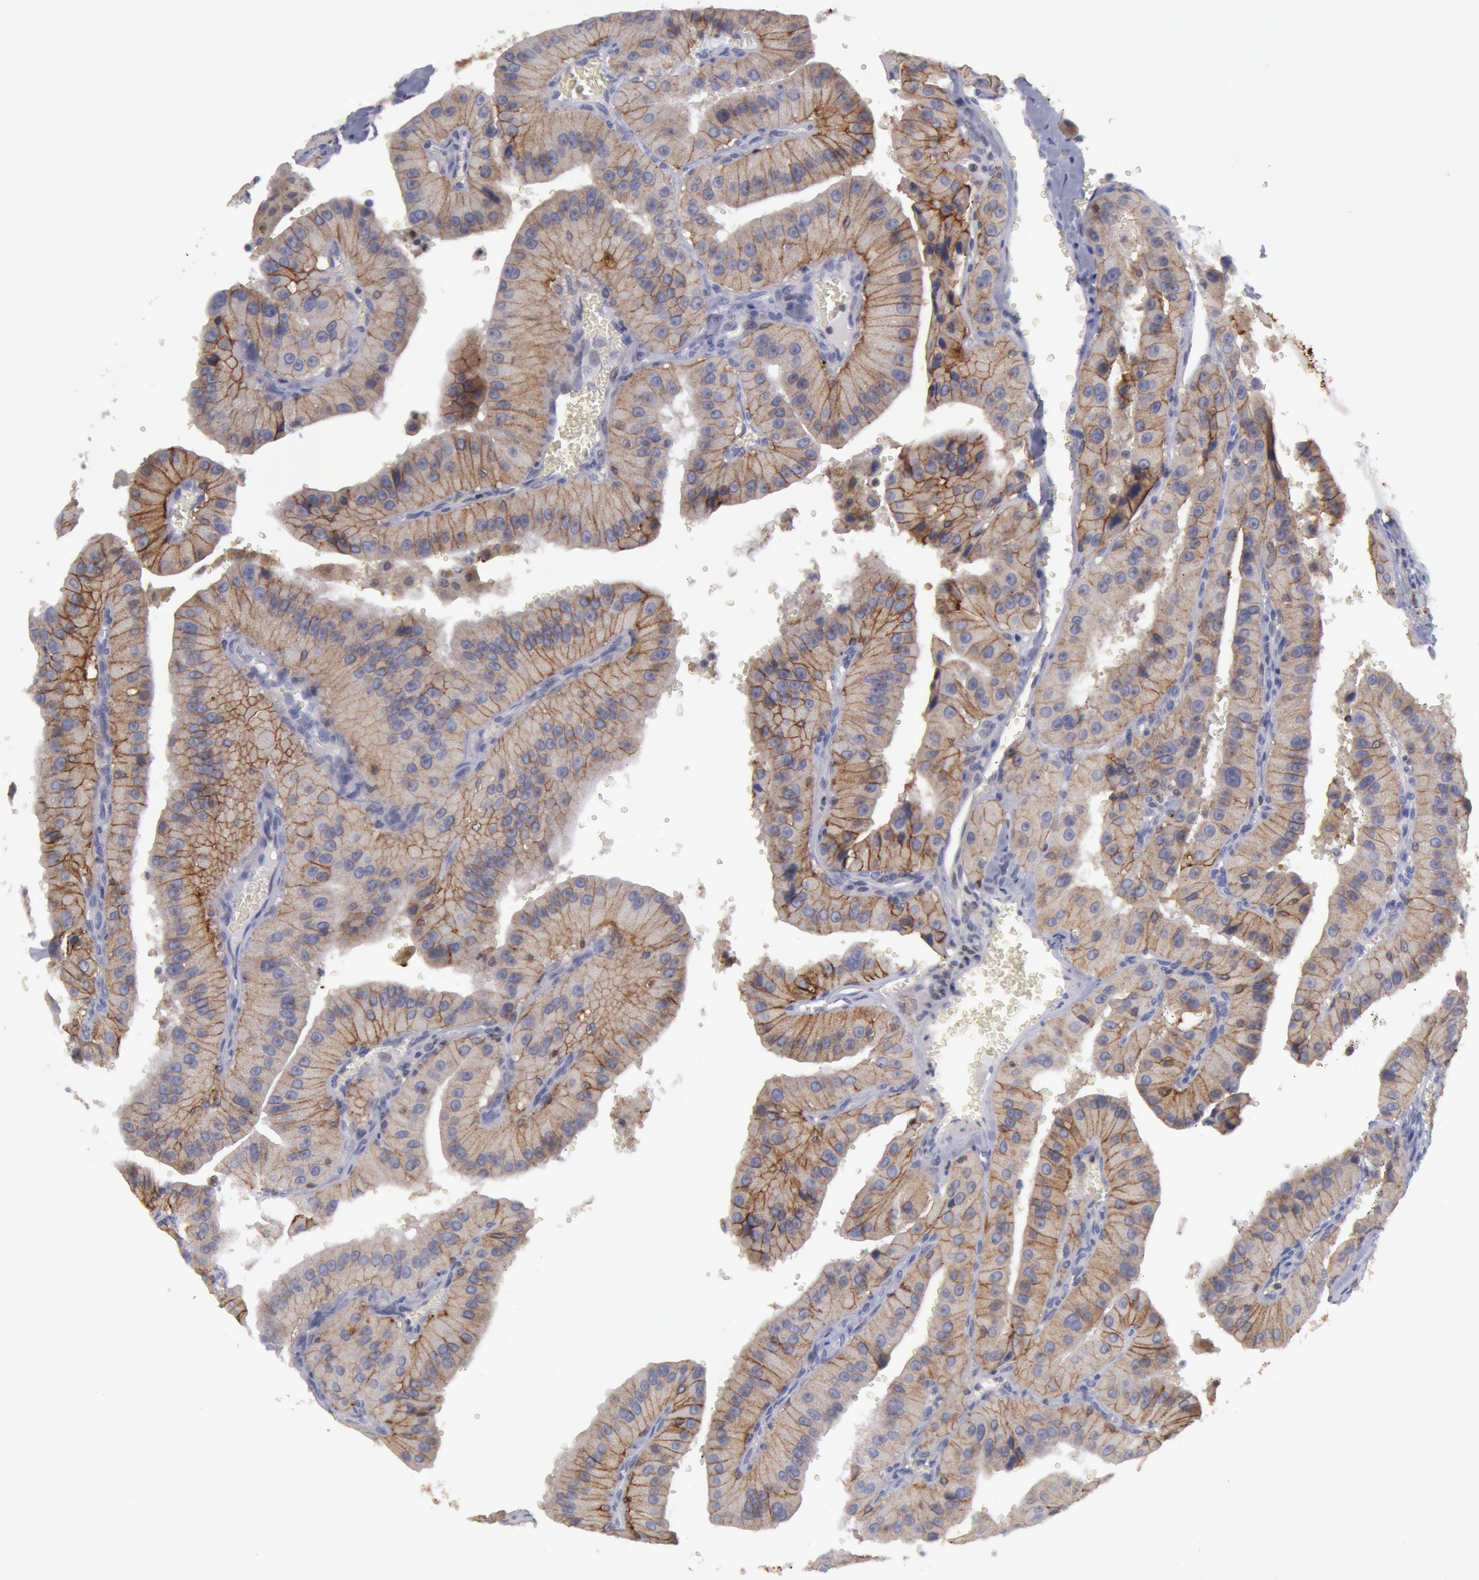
{"staining": {"intensity": "weak", "quantity": ">75%", "location": "cytoplasmic/membranous"}, "tissue": "thyroid cancer", "cell_type": "Tumor cells", "image_type": "cancer", "snomed": [{"axis": "morphology", "description": "Carcinoma, NOS"}, {"axis": "topography", "description": "Thyroid gland"}], "caption": "This histopathology image shows thyroid carcinoma stained with immunohistochemistry to label a protein in brown. The cytoplasmic/membranous of tumor cells show weak positivity for the protein. Nuclei are counter-stained blue.", "gene": "ERBB2", "patient": {"sex": "male", "age": 76}}